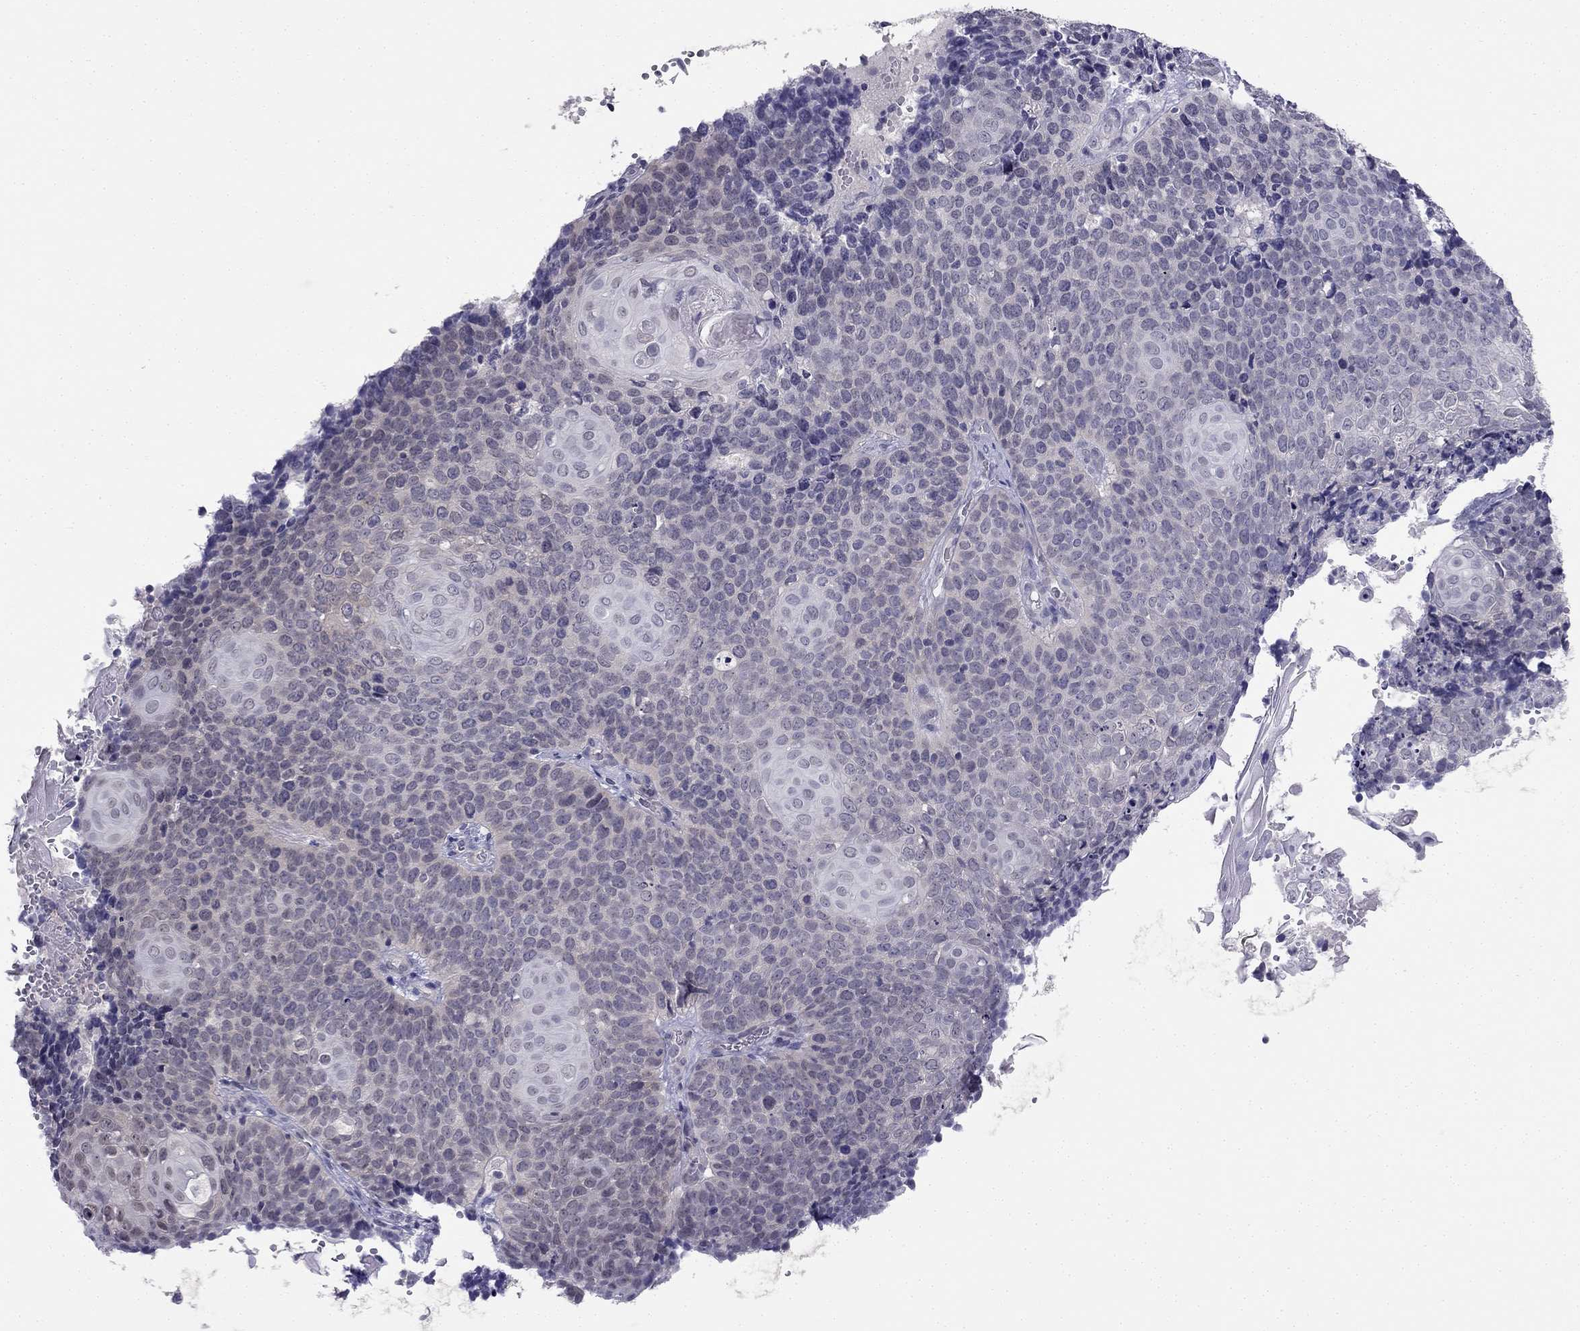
{"staining": {"intensity": "negative", "quantity": "none", "location": "none"}, "tissue": "cervical cancer", "cell_type": "Tumor cells", "image_type": "cancer", "snomed": [{"axis": "morphology", "description": "Squamous cell carcinoma, NOS"}, {"axis": "topography", "description": "Cervix"}], "caption": "The image exhibits no staining of tumor cells in cervical cancer (squamous cell carcinoma). (DAB IHC, high magnification).", "gene": "C16orf89", "patient": {"sex": "female", "age": 39}}